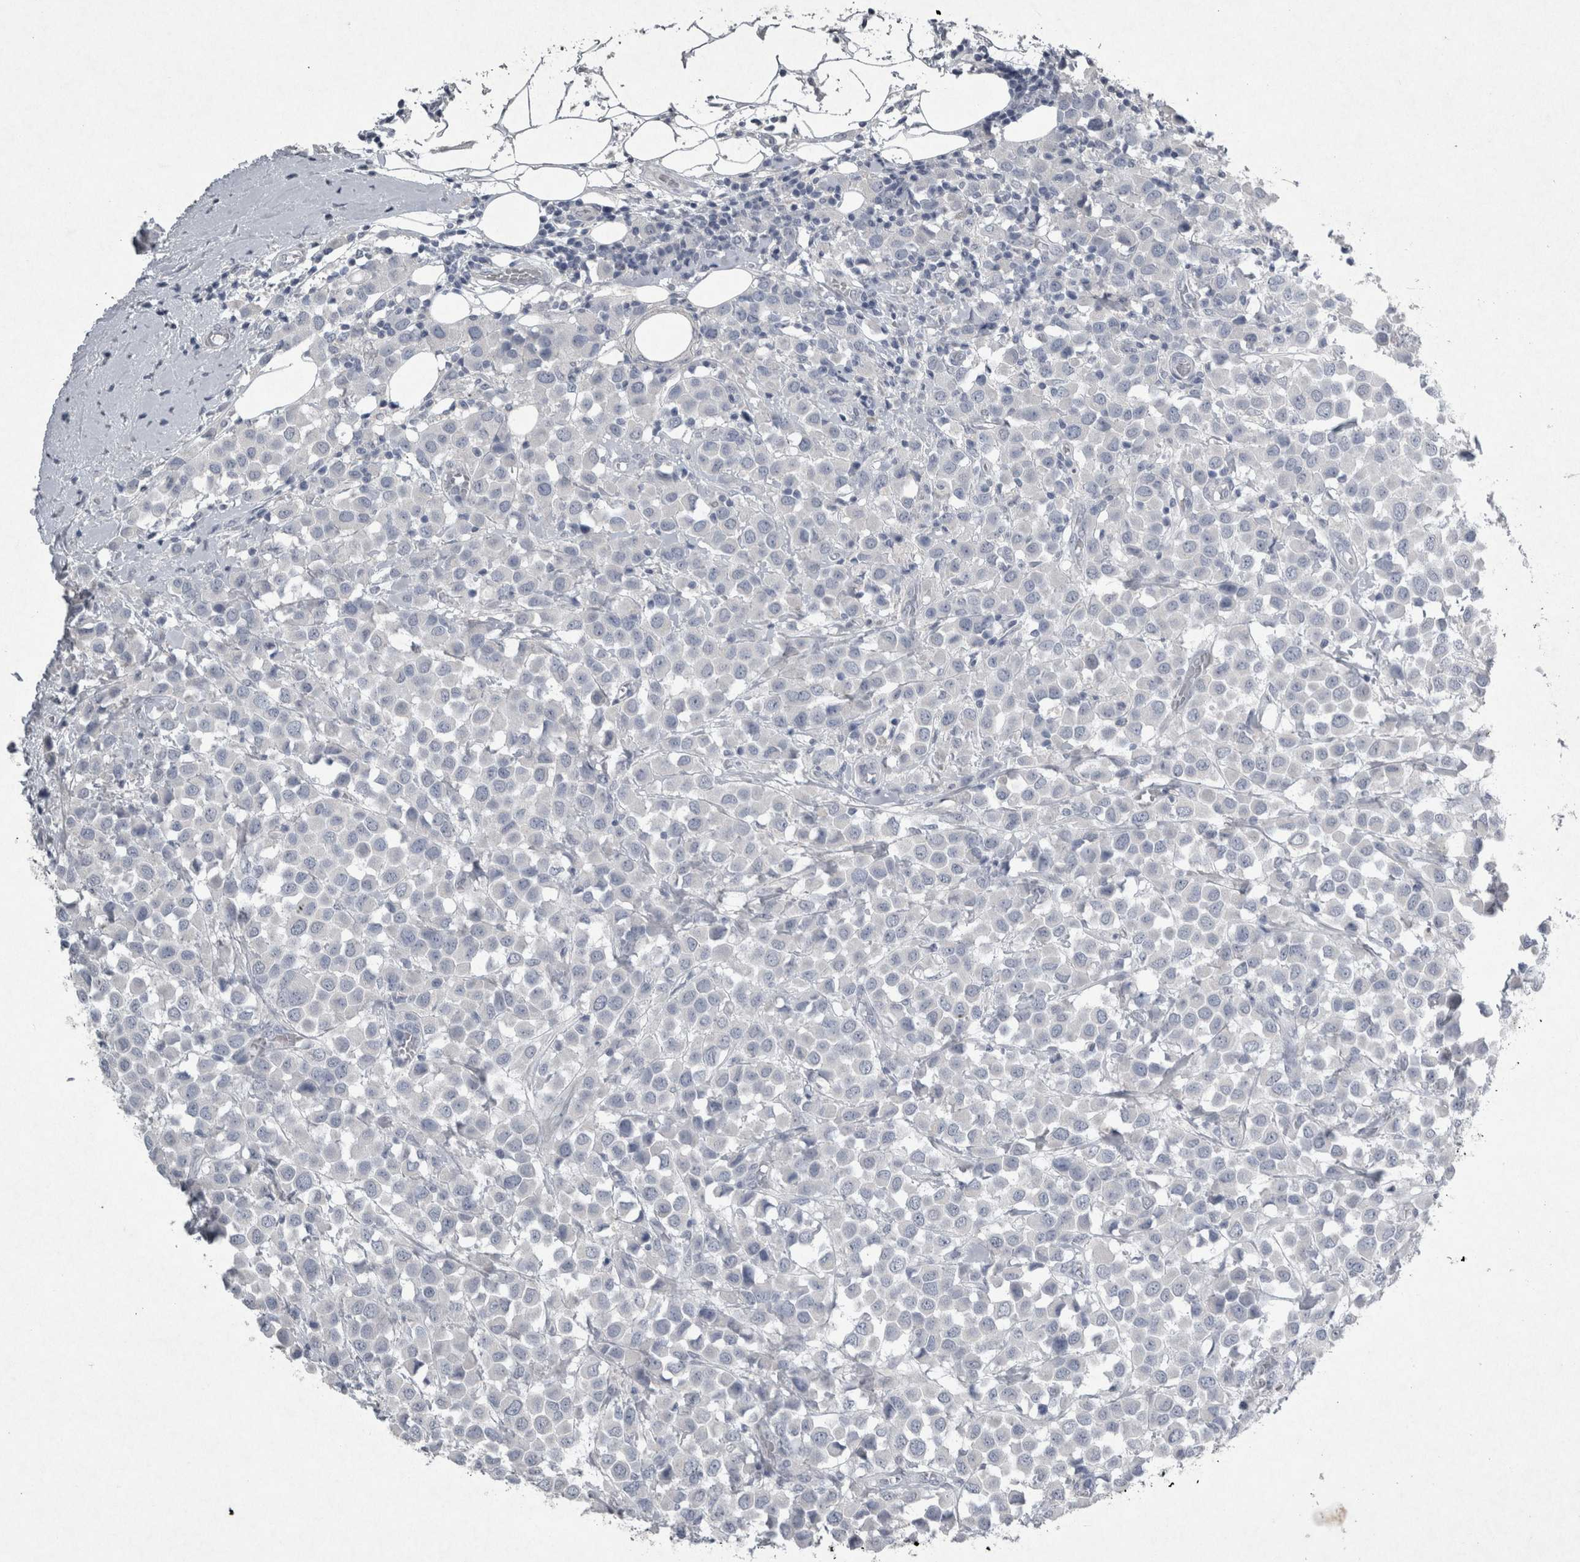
{"staining": {"intensity": "negative", "quantity": "none", "location": "none"}, "tissue": "breast cancer", "cell_type": "Tumor cells", "image_type": "cancer", "snomed": [{"axis": "morphology", "description": "Duct carcinoma"}, {"axis": "topography", "description": "Breast"}], "caption": "Tumor cells are negative for brown protein staining in breast infiltrating ductal carcinoma.", "gene": "PDX1", "patient": {"sex": "female", "age": 61}}